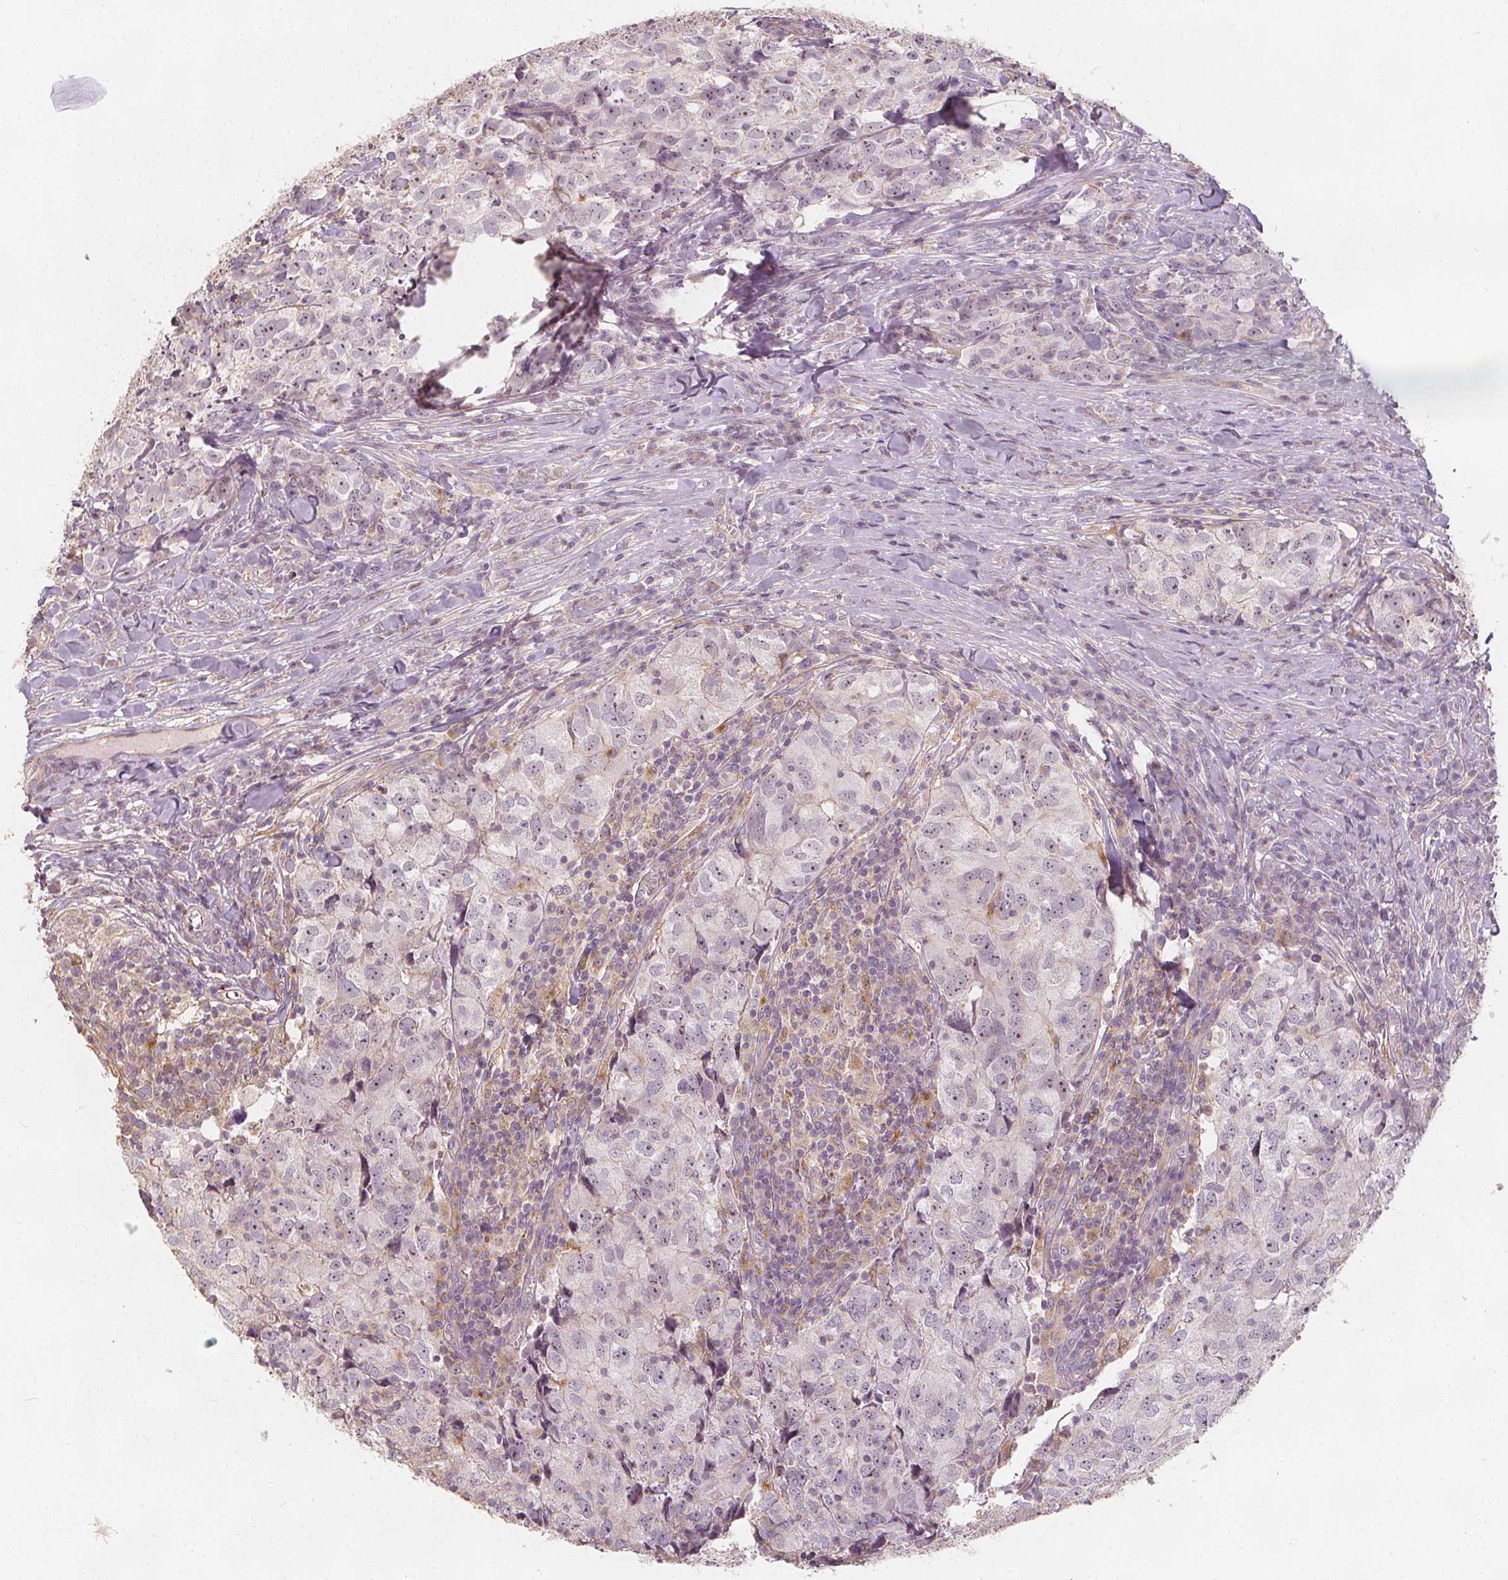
{"staining": {"intensity": "negative", "quantity": "none", "location": "none"}, "tissue": "breast cancer", "cell_type": "Tumor cells", "image_type": "cancer", "snomed": [{"axis": "morphology", "description": "Duct carcinoma"}, {"axis": "topography", "description": "Breast"}], "caption": "Immunohistochemistry (IHC) of human breast cancer (infiltrating ductal carcinoma) displays no staining in tumor cells. (DAB IHC, high magnification).", "gene": "DRC3", "patient": {"sex": "female", "age": 30}}